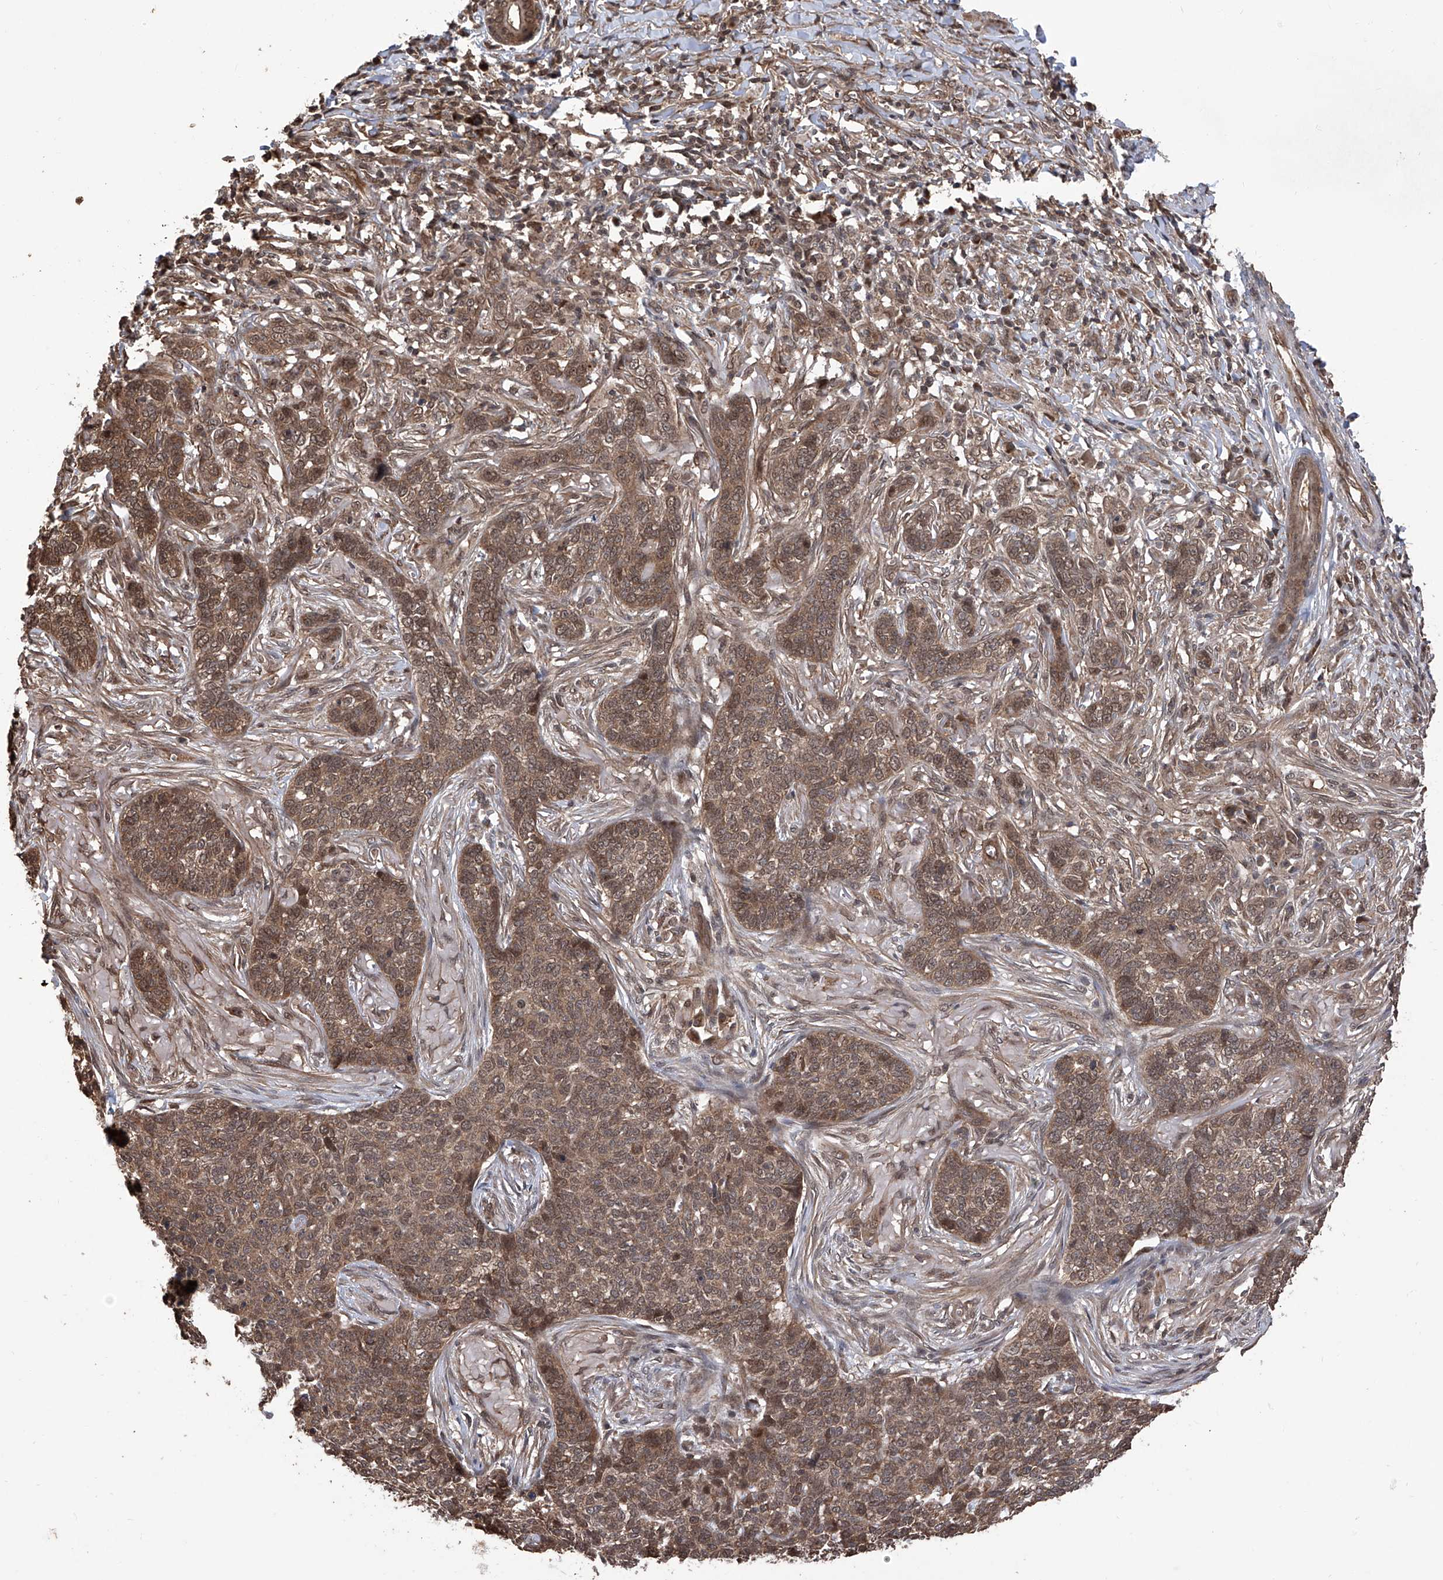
{"staining": {"intensity": "moderate", "quantity": ">75%", "location": "cytoplasmic/membranous,nuclear"}, "tissue": "skin cancer", "cell_type": "Tumor cells", "image_type": "cancer", "snomed": [{"axis": "morphology", "description": "Basal cell carcinoma"}, {"axis": "topography", "description": "Skin"}], "caption": "Immunohistochemical staining of basal cell carcinoma (skin) reveals medium levels of moderate cytoplasmic/membranous and nuclear staining in about >75% of tumor cells.", "gene": "LYSMD4", "patient": {"sex": "male", "age": 85}}